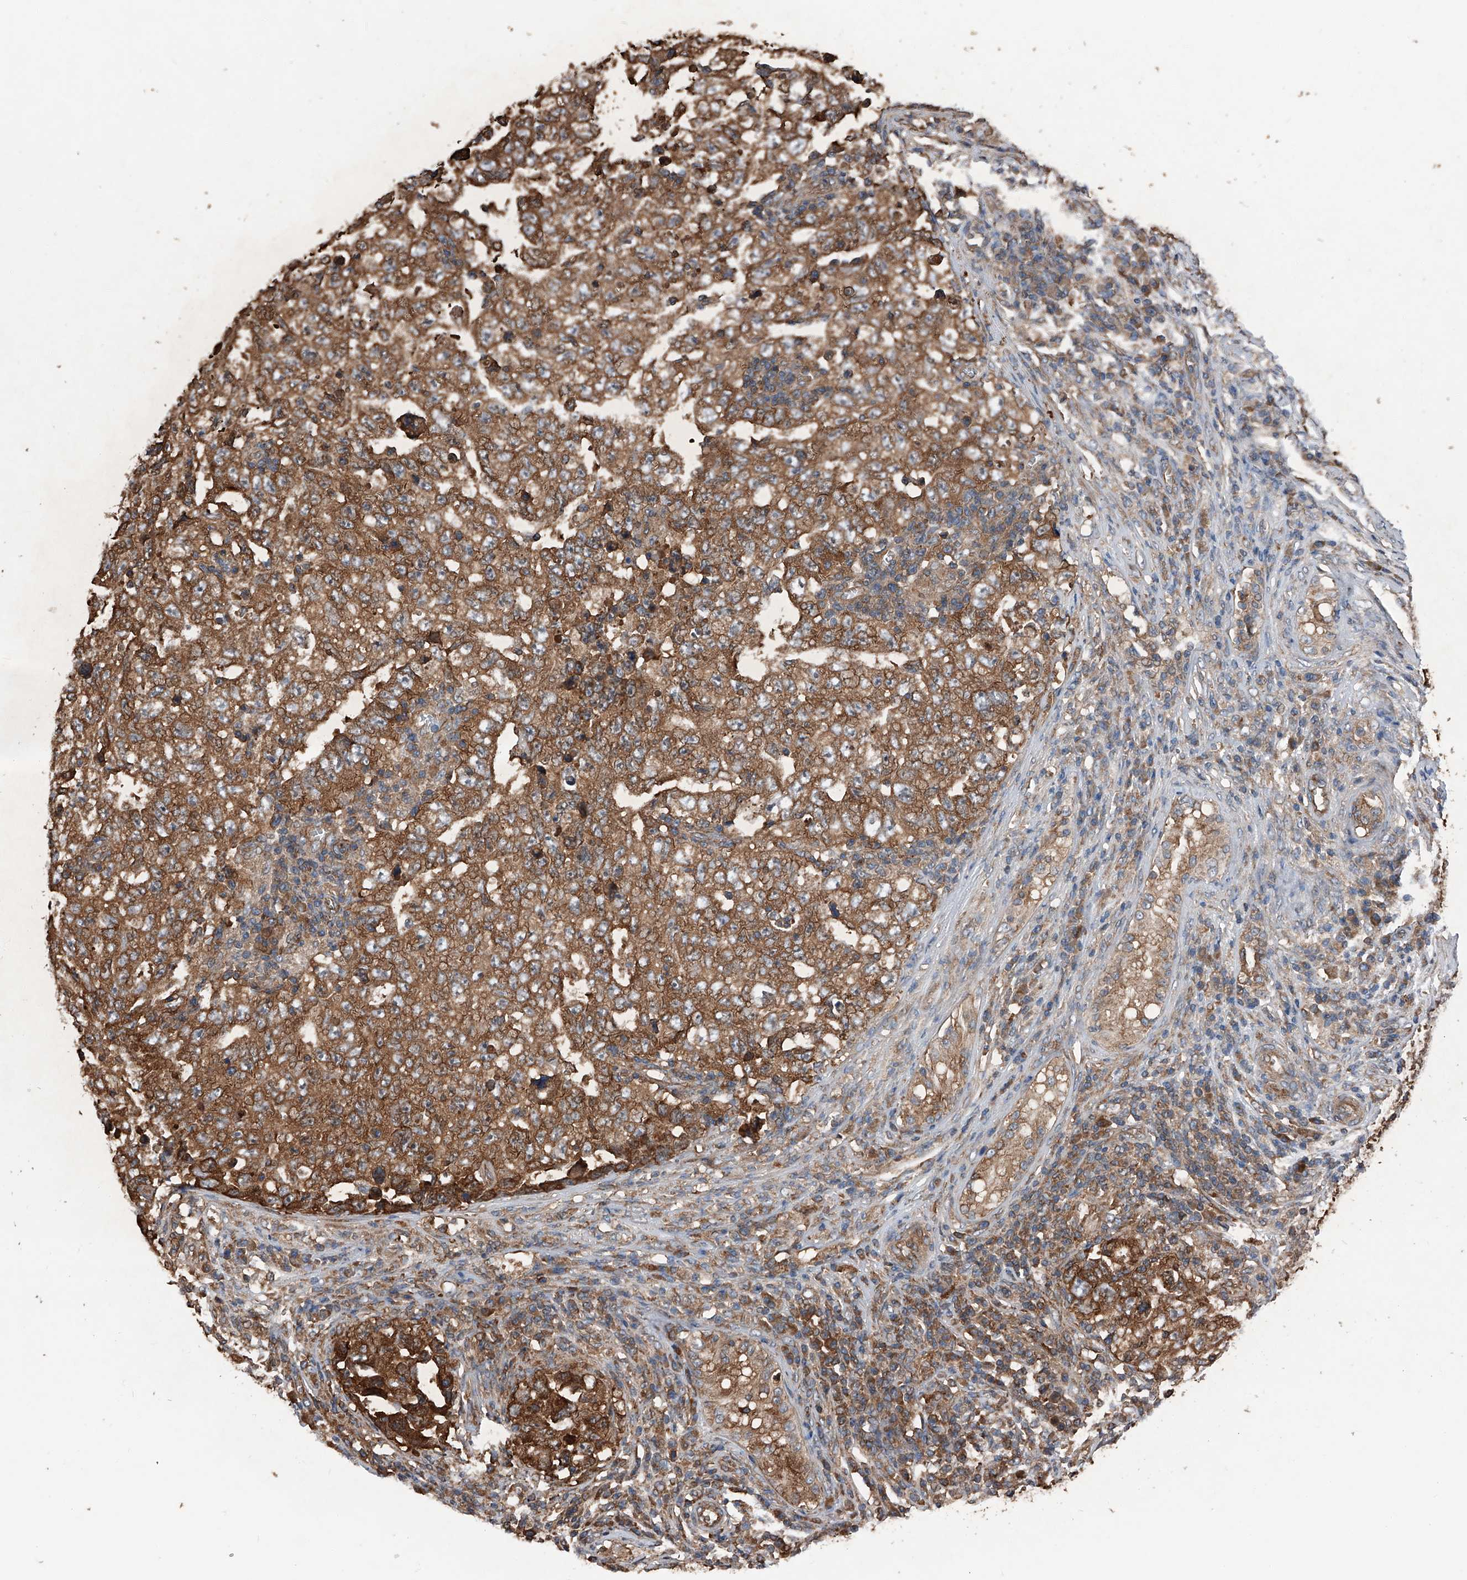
{"staining": {"intensity": "strong", "quantity": ">75%", "location": "cytoplasmic/membranous"}, "tissue": "testis cancer", "cell_type": "Tumor cells", "image_type": "cancer", "snomed": [{"axis": "morphology", "description": "Carcinoma, Embryonal, NOS"}, {"axis": "topography", "description": "Testis"}], "caption": "Protein staining by immunohistochemistry (IHC) displays strong cytoplasmic/membranous expression in about >75% of tumor cells in testis cancer (embryonal carcinoma). The protein of interest is stained brown, and the nuclei are stained in blue (DAB IHC with brightfield microscopy, high magnification).", "gene": "KCNJ2", "patient": {"sex": "male", "age": 26}}